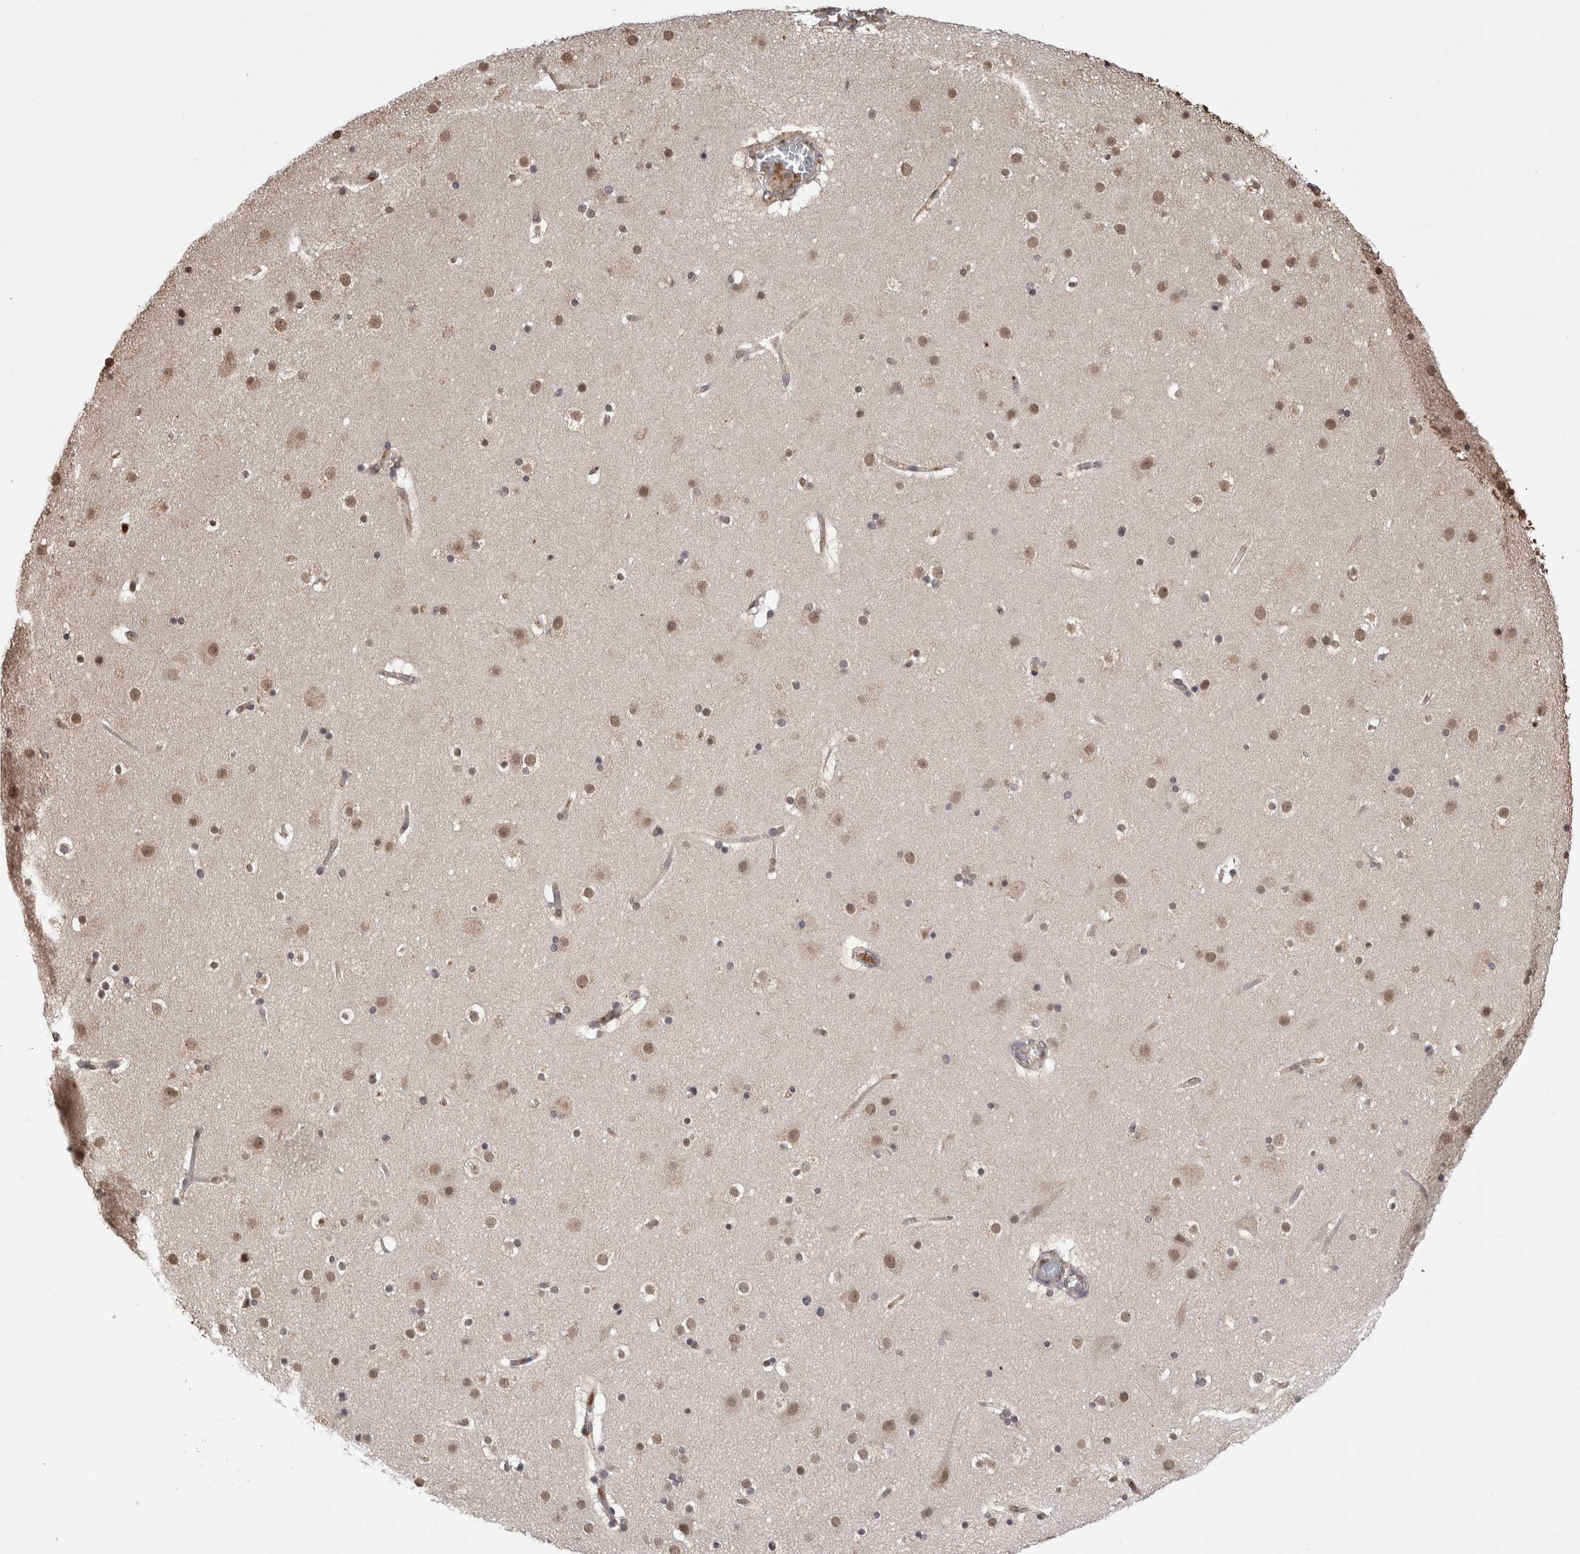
{"staining": {"intensity": "negative", "quantity": "none", "location": "none"}, "tissue": "cerebral cortex", "cell_type": "Endothelial cells", "image_type": "normal", "snomed": [{"axis": "morphology", "description": "Normal tissue, NOS"}, {"axis": "topography", "description": "Cerebral cortex"}], "caption": "High magnification brightfield microscopy of unremarkable cerebral cortex stained with DAB (brown) and counterstained with hematoxylin (blue): endothelial cells show no significant positivity. (DAB (3,3'-diaminobenzidine) IHC visualized using brightfield microscopy, high magnification).", "gene": "PAK4", "patient": {"sex": "male", "age": 57}}